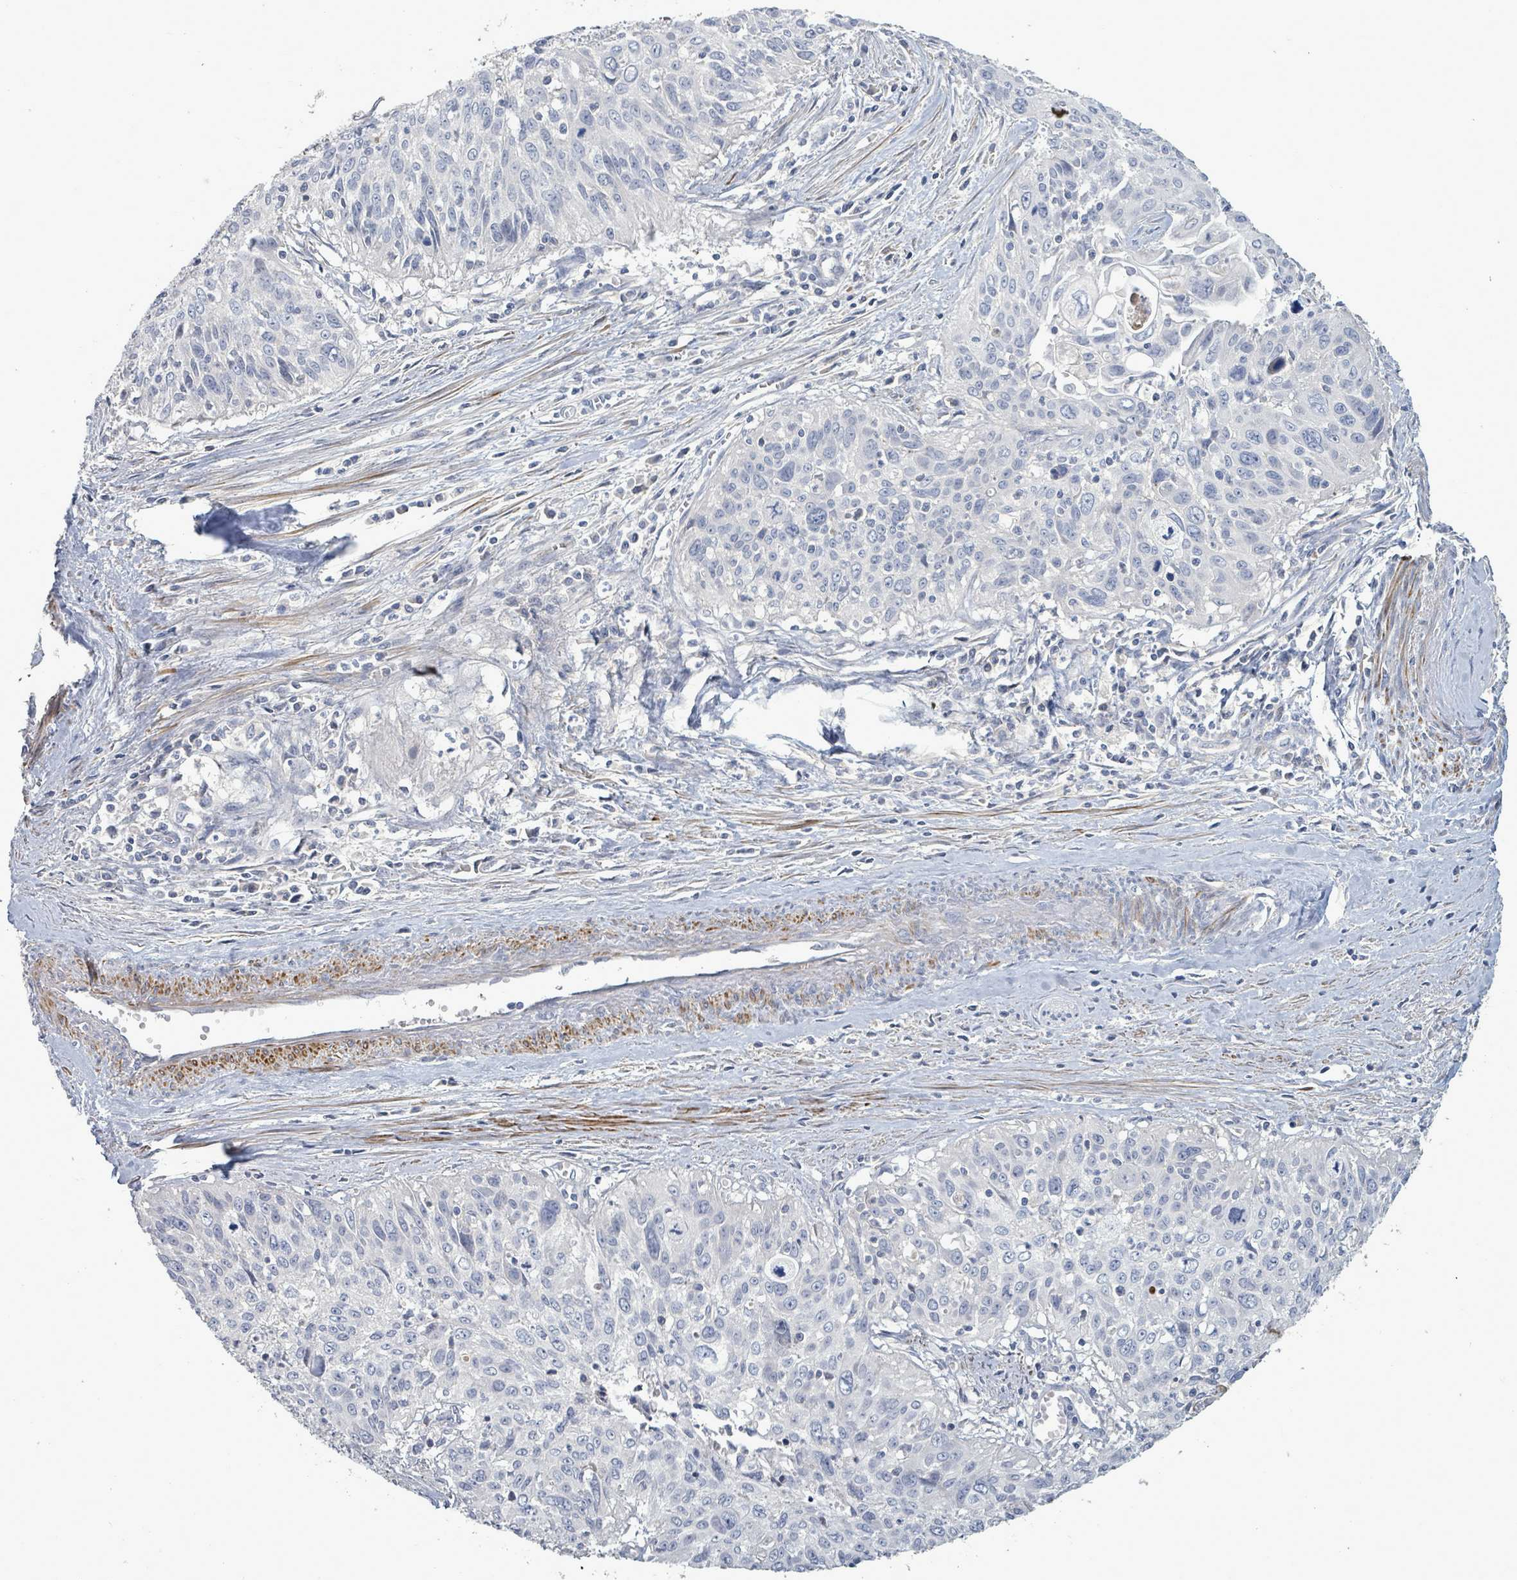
{"staining": {"intensity": "negative", "quantity": "none", "location": "none"}, "tissue": "cervical cancer", "cell_type": "Tumor cells", "image_type": "cancer", "snomed": [{"axis": "morphology", "description": "Squamous cell carcinoma, NOS"}, {"axis": "topography", "description": "Cervix"}], "caption": "This is an immunohistochemistry (IHC) histopathology image of human squamous cell carcinoma (cervical). There is no positivity in tumor cells.", "gene": "ARGFX", "patient": {"sex": "female", "age": 55}}